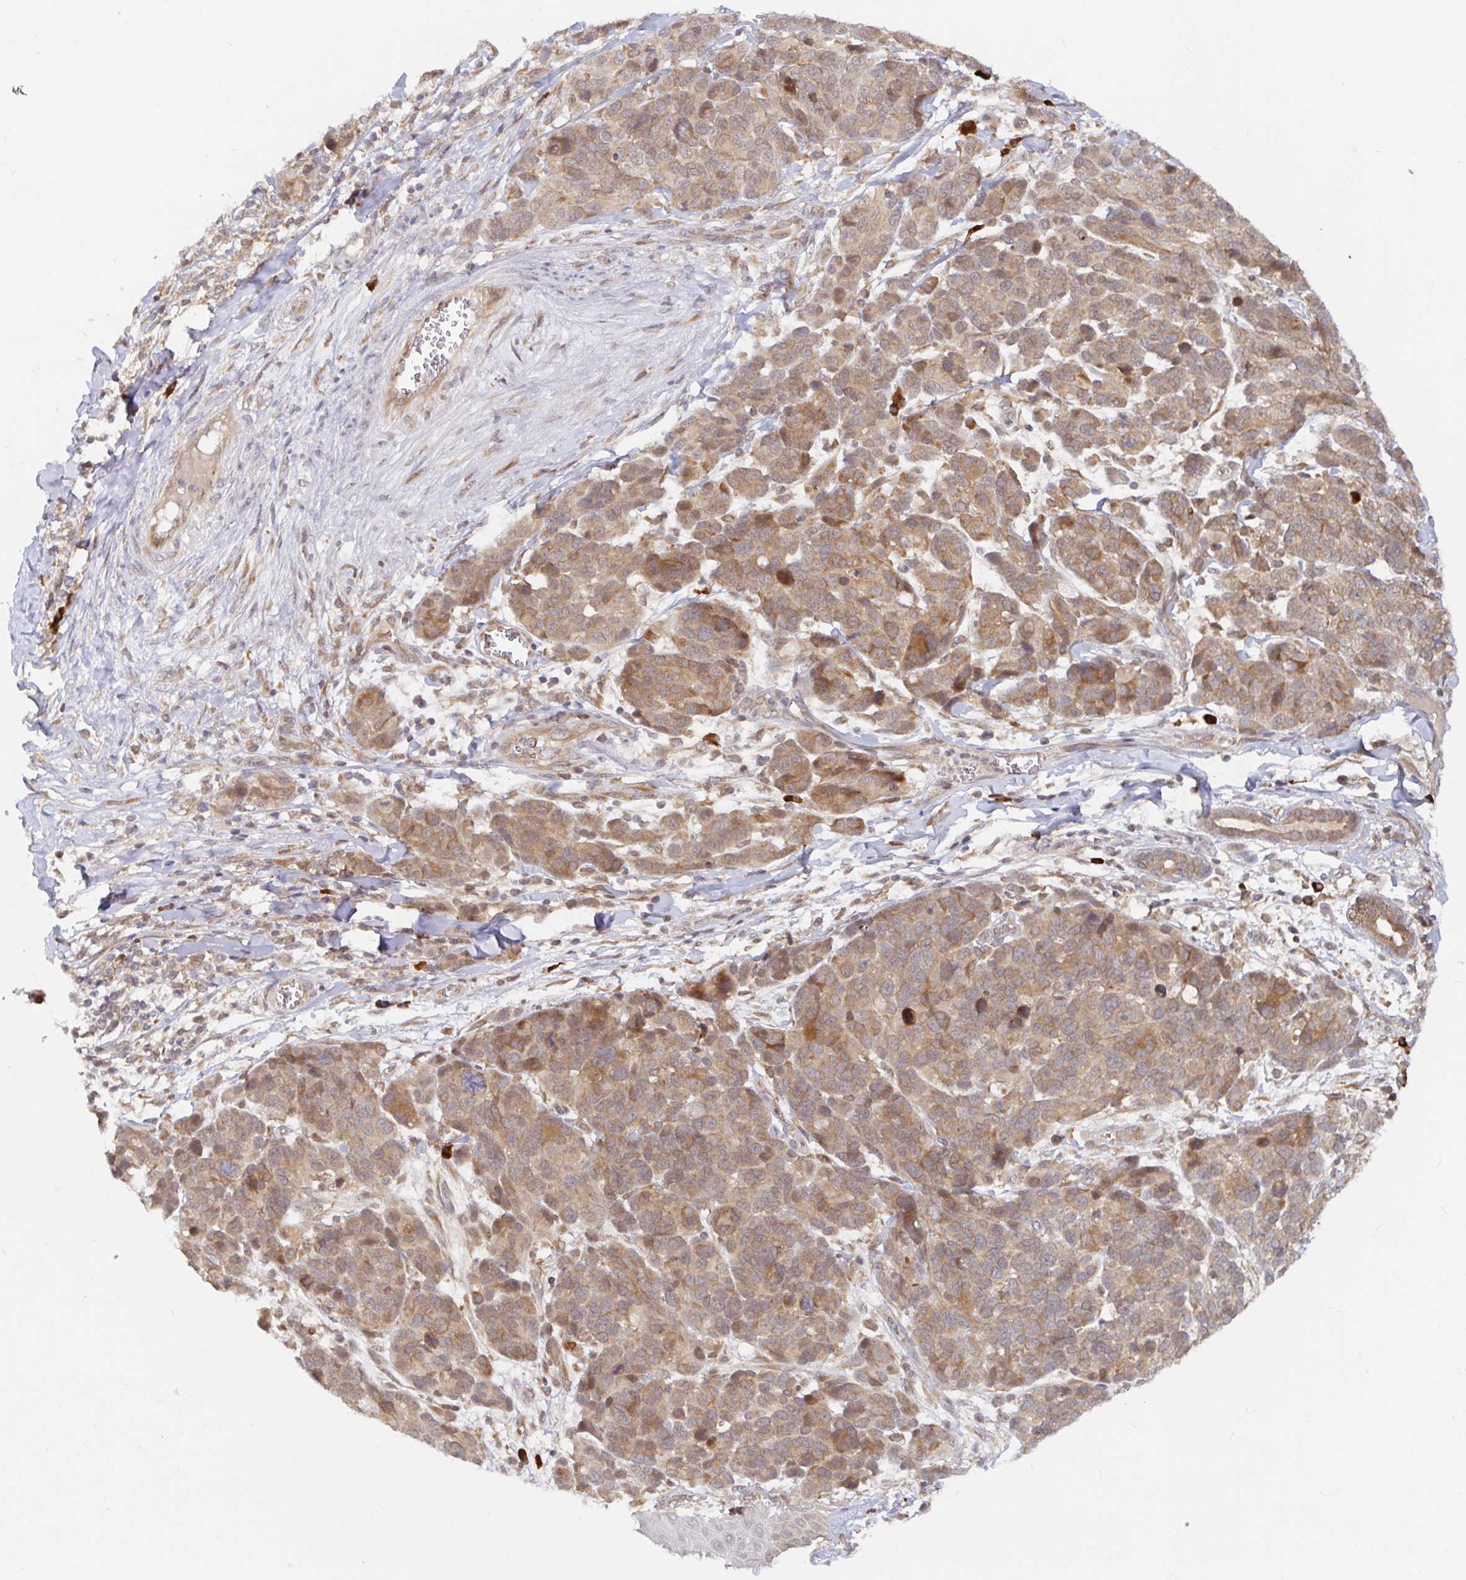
{"staining": {"intensity": "moderate", "quantity": ">75%", "location": "cytoplasmic/membranous"}, "tissue": "melanoma", "cell_type": "Tumor cells", "image_type": "cancer", "snomed": [{"axis": "morphology", "description": "Malignant melanoma, NOS"}, {"axis": "topography", "description": "Skin"}], "caption": "High-magnification brightfield microscopy of melanoma stained with DAB (3,3'-diaminobenzidine) (brown) and counterstained with hematoxylin (blue). tumor cells exhibit moderate cytoplasmic/membranous expression is identified in approximately>75% of cells.", "gene": "ALG1", "patient": {"sex": "male", "age": 51}}